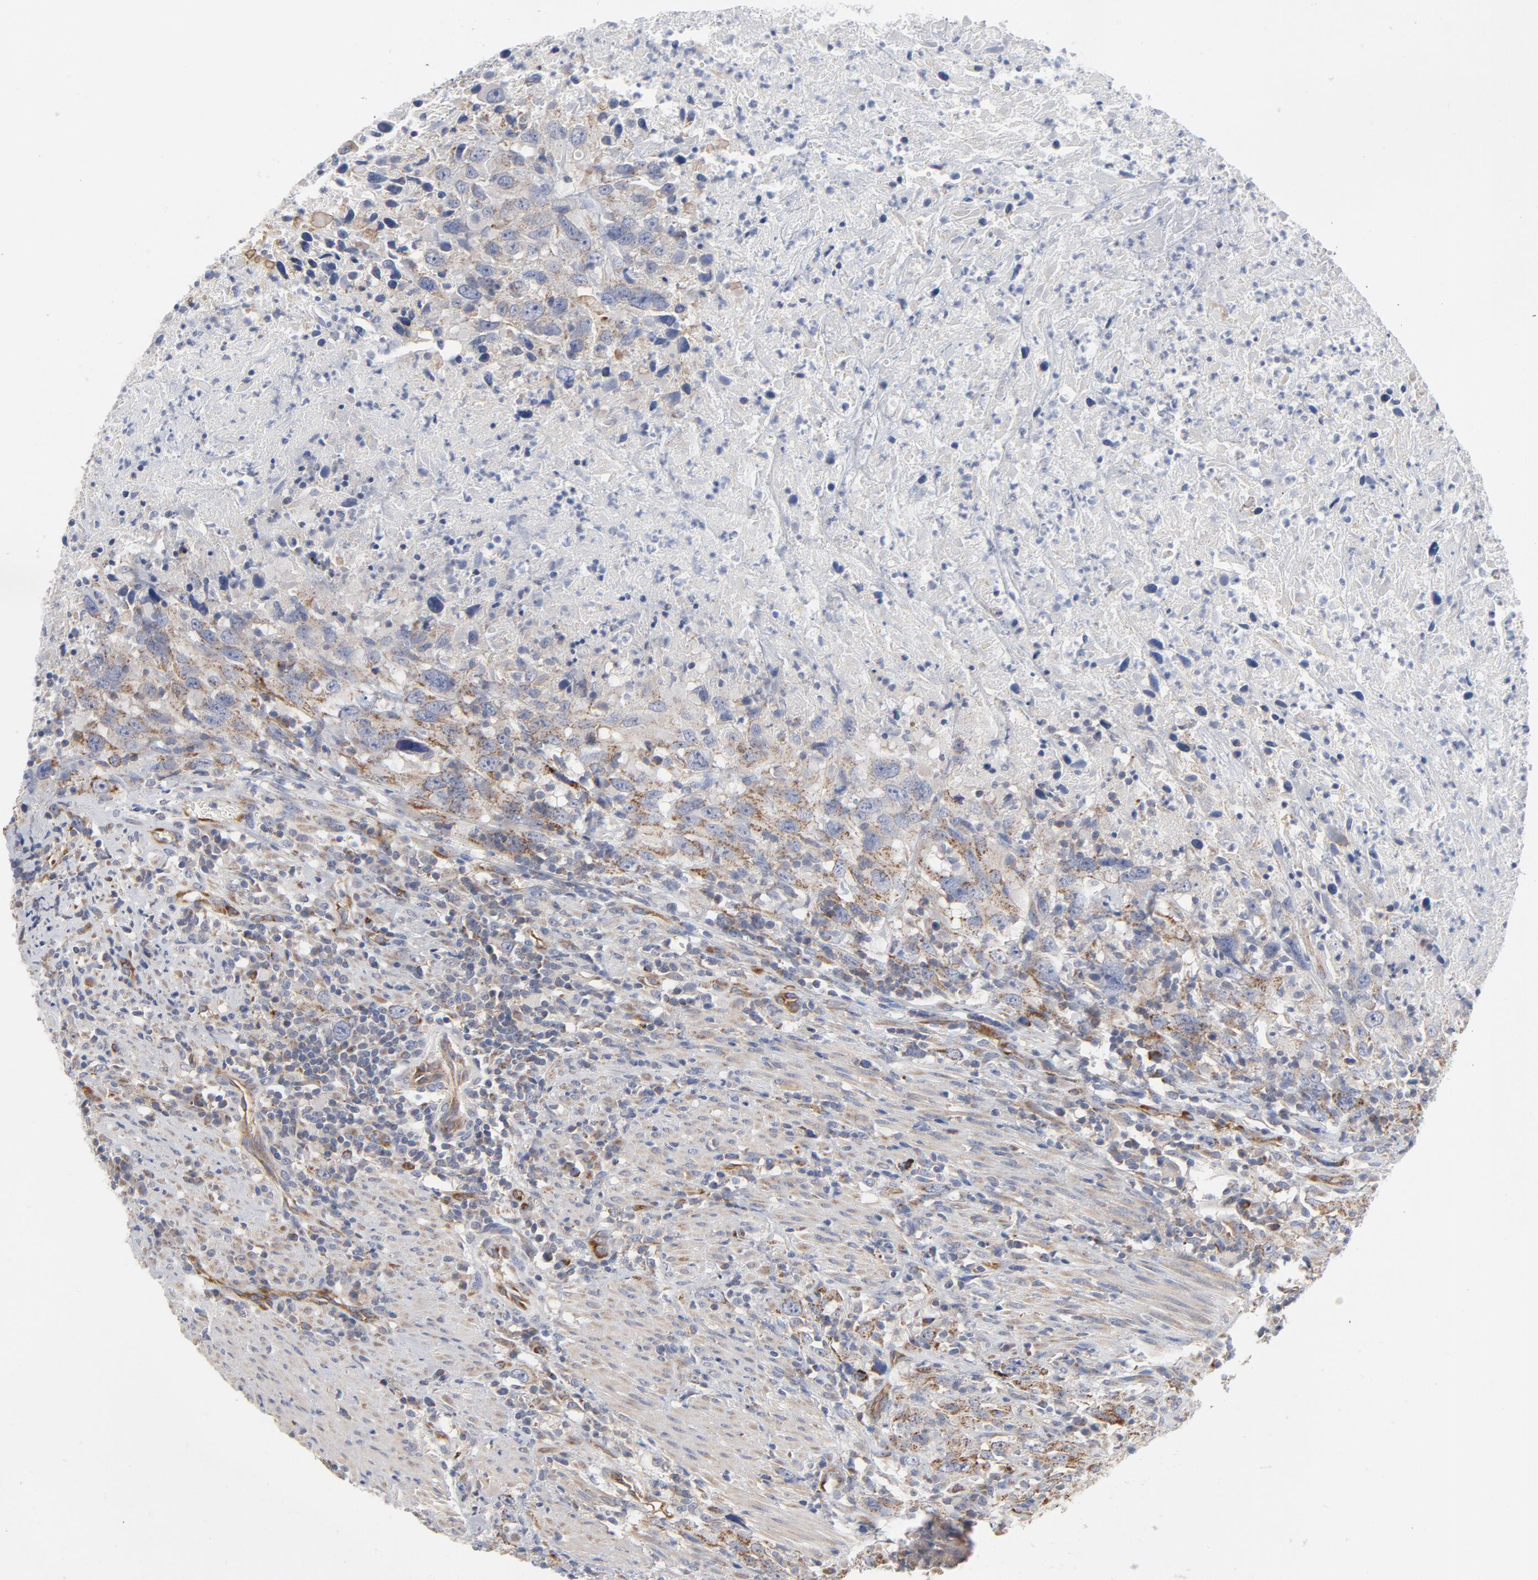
{"staining": {"intensity": "weak", "quantity": ">75%", "location": "cytoplasmic/membranous"}, "tissue": "urothelial cancer", "cell_type": "Tumor cells", "image_type": "cancer", "snomed": [{"axis": "morphology", "description": "Urothelial carcinoma, High grade"}, {"axis": "topography", "description": "Urinary bladder"}], "caption": "Immunohistochemical staining of urothelial cancer shows weak cytoplasmic/membranous protein expression in about >75% of tumor cells.", "gene": "OXA1L", "patient": {"sex": "male", "age": 61}}